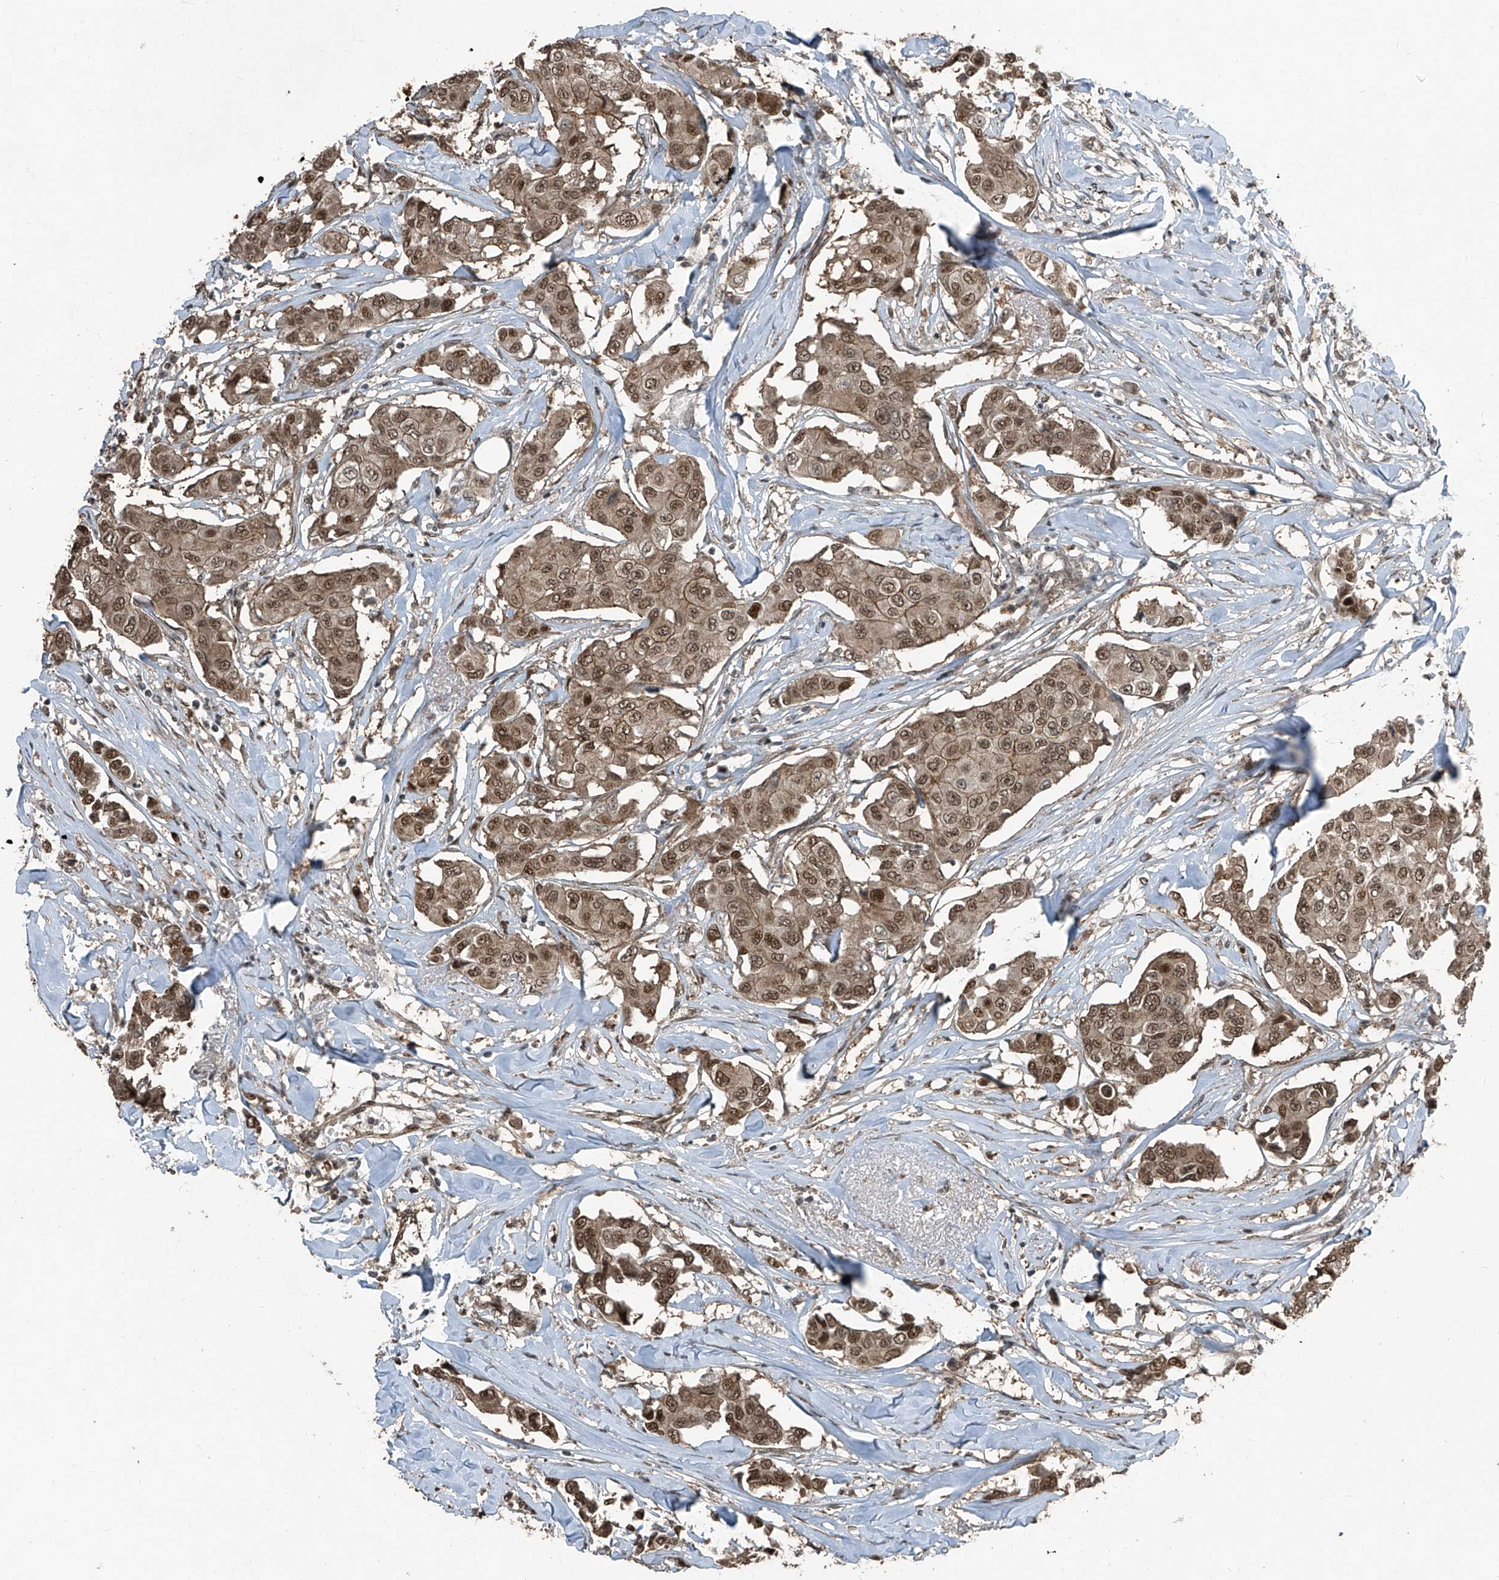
{"staining": {"intensity": "moderate", "quantity": ">75%", "location": "cytoplasmic/membranous,nuclear"}, "tissue": "breast cancer", "cell_type": "Tumor cells", "image_type": "cancer", "snomed": [{"axis": "morphology", "description": "Duct carcinoma"}, {"axis": "topography", "description": "Breast"}], "caption": "Infiltrating ductal carcinoma (breast) tissue demonstrates moderate cytoplasmic/membranous and nuclear positivity in about >75% of tumor cells (IHC, brightfield microscopy, high magnification).", "gene": "ZNF570", "patient": {"sex": "female", "age": 80}}